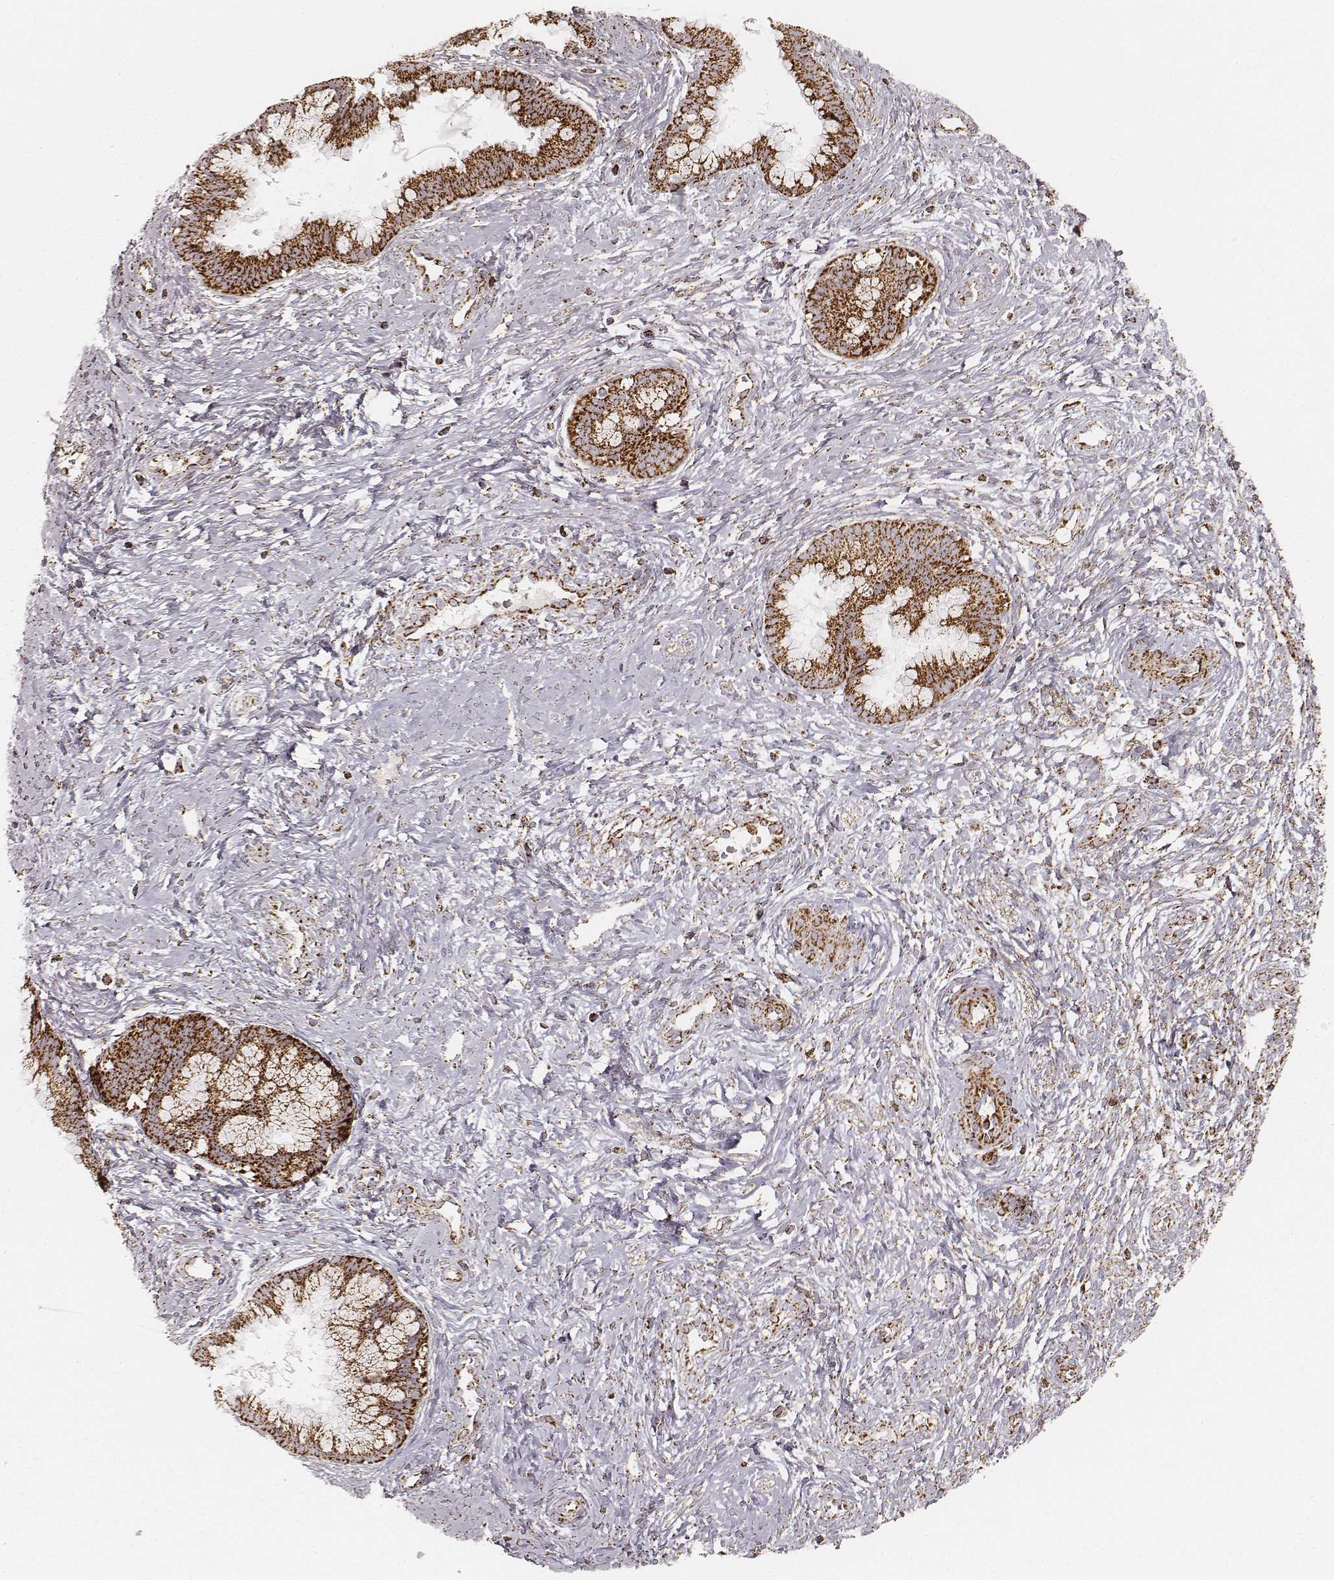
{"staining": {"intensity": "strong", "quantity": ">75%", "location": "cytoplasmic/membranous"}, "tissue": "cervical cancer", "cell_type": "Tumor cells", "image_type": "cancer", "snomed": [{"axis": "morphology", "description": "Squamous cell carcinoma, NOS"}, {"axis": "topography", "description": "Cervix"}], "caption": "Protein expression analysis of human cervical cancer (squamous cell carcinoma) reveals strong cytoplasmic/membranous expression in approximately >75% of tumor cells.", "gene": "CS", "patient": {"sex": "female", "age": 32}}